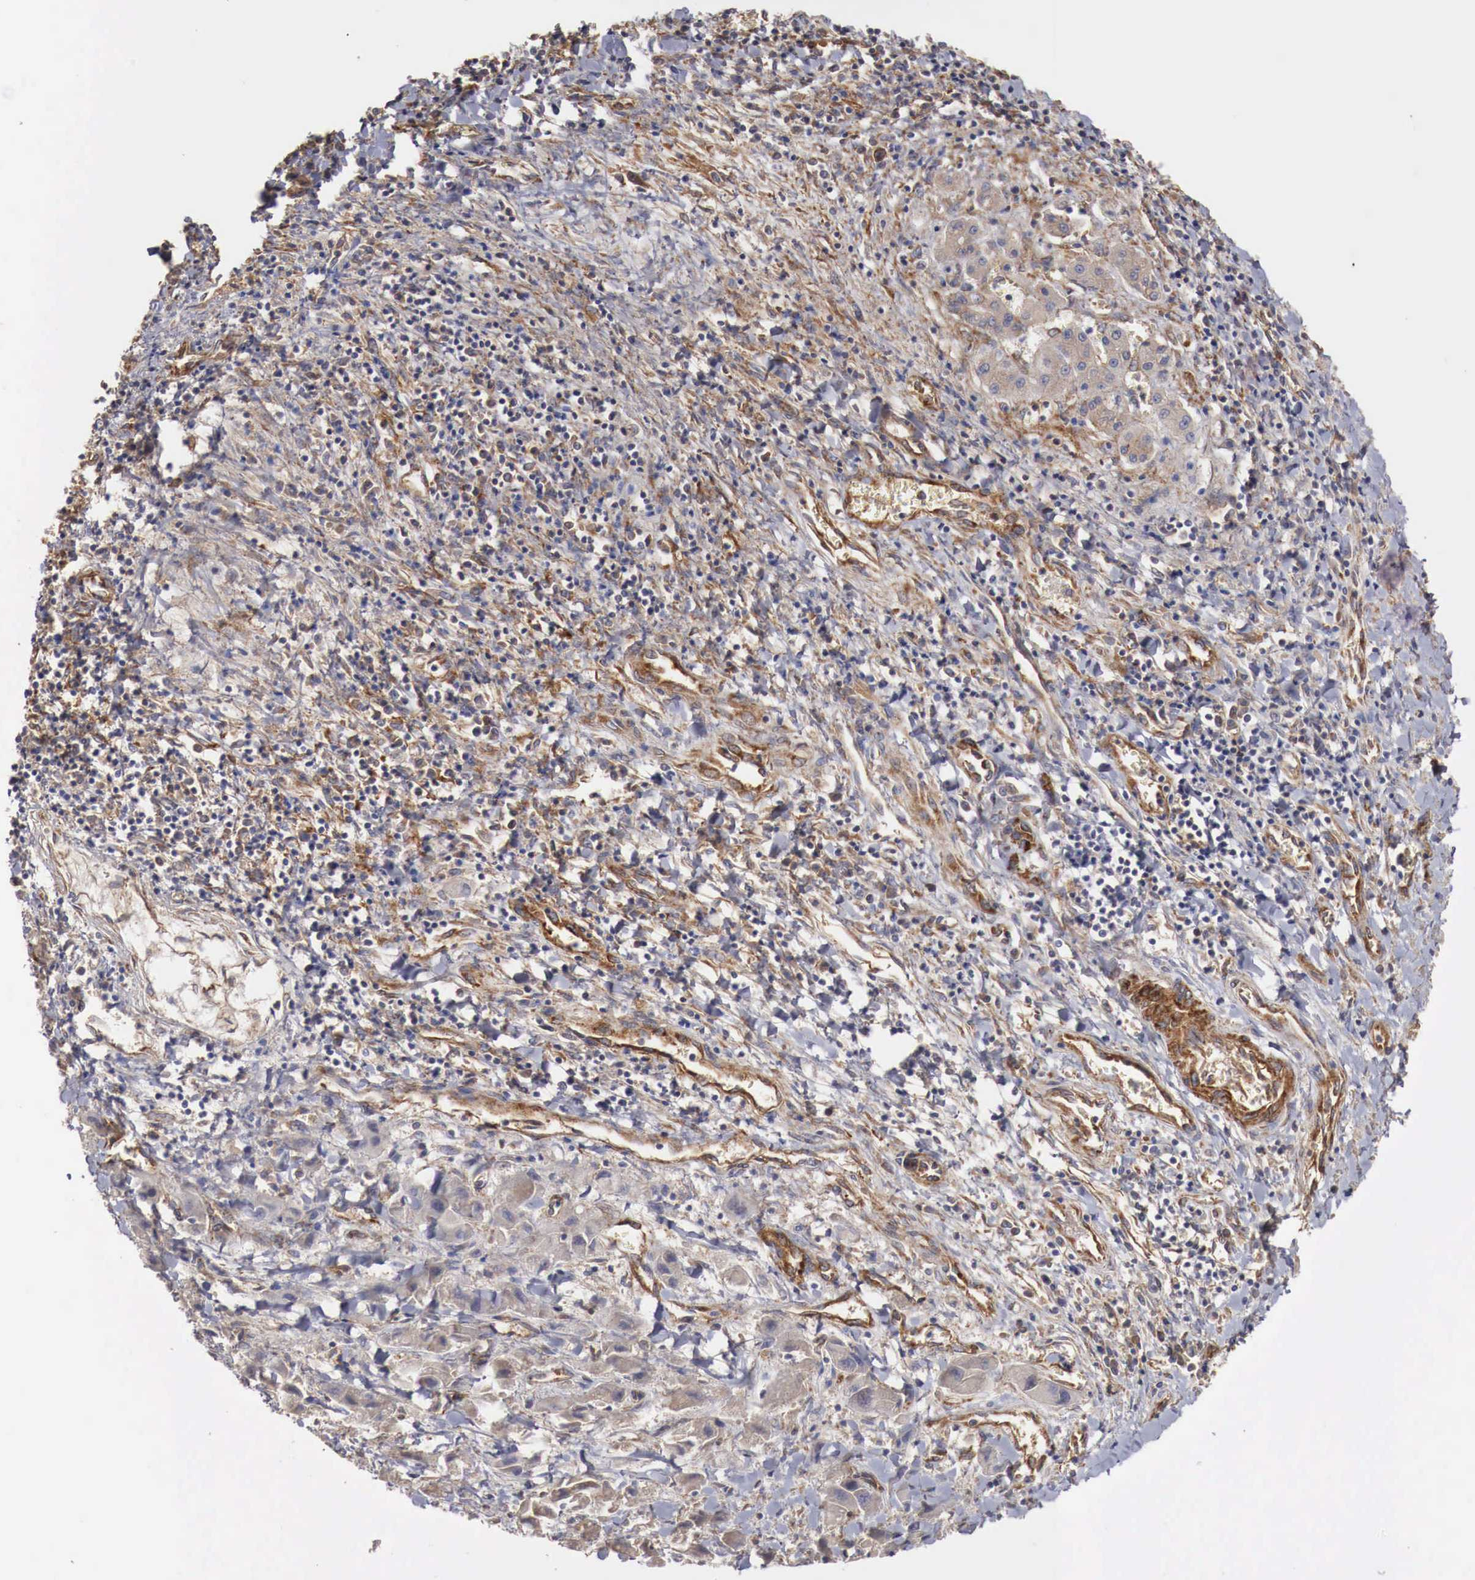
{"staining": {"intensity": "weak", "quantity": ">75%", "location": "cytoplasmic/membranous"}, "tissue": "liver cancer", "cell_type": "Tumor cells", "image_type": "cancer", "snomed": [{"axis": "morphology", "description": "Carcinoma, Hepatocellular, NOS"}, {"axis": "topography", "description": "Liver"}], "caption": "Immunohistochemistry micrograph of neoplastic tissue: human liver hepatocellular carcinoma stained using immunohistochemistry (IHC) shows low levels of weak protein expression localized specifically in the cytoplasmic/membranous of tumor cells, appearing as a cytoplasmic/membranous brown color.", "gene": "ARMCX4", "patient": {"sex": "male", "age": 24}}